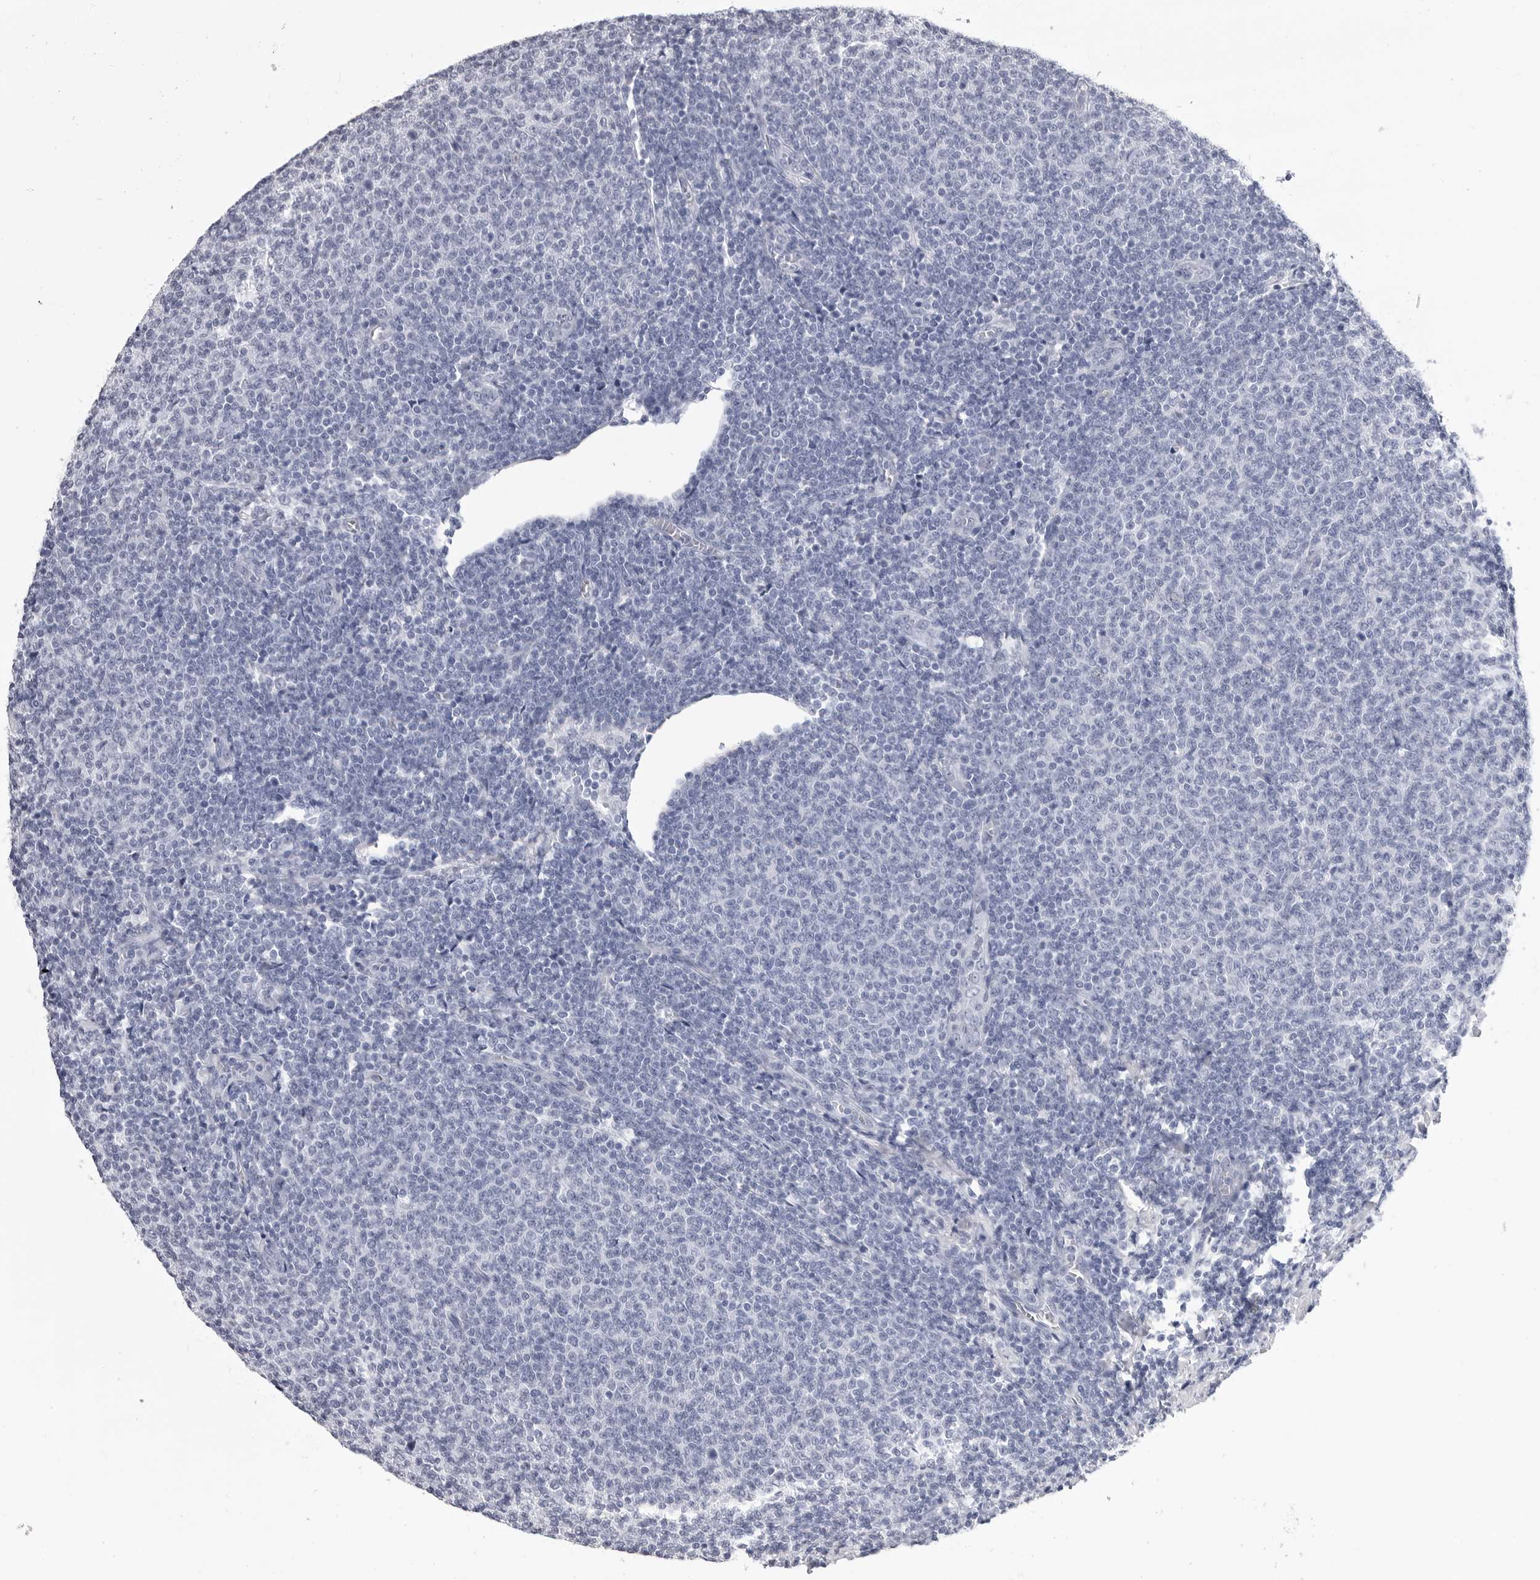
{"staining": {"intensity": "negative", "quantity": "none", "location": "none"}, "tissue": "lymphoma", "cell_type": "Tumor cells", "image_type": "cancer", "snomed": [{"axis": "morphology", "description": "Malignant lymphoma, non-Hodgkin's type, Low grade"}, {"axis": "topography", "description": "Lymph node"}], "caption": "The immunohistochemistry micrograph has no significant expression in tumor cells of low-grade malignant lymphoma, non-Hodgkin's type tissue.", "gene": "LGALS4", "patient": {"sex": "male", "age": 66}}